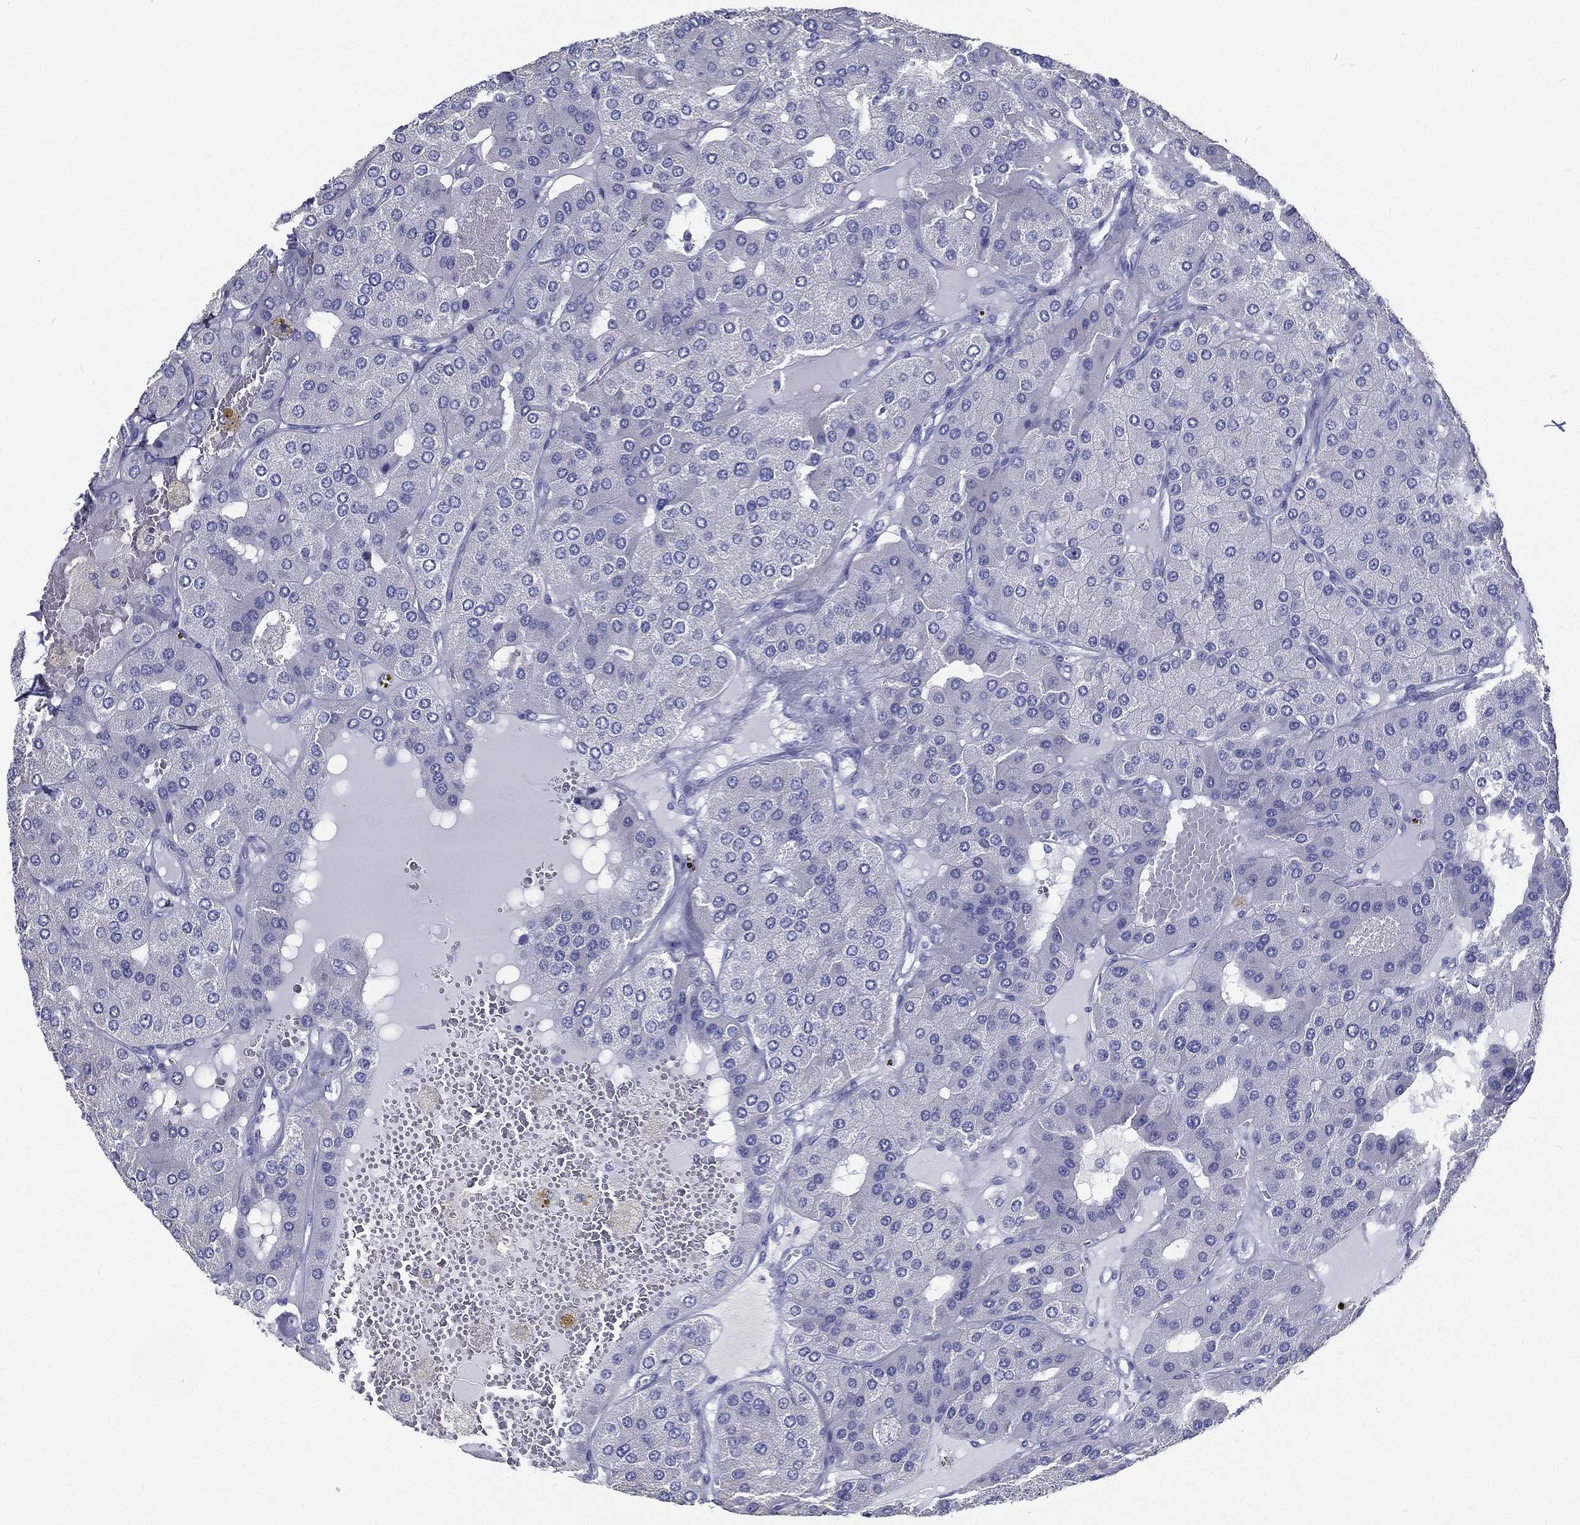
{"staining": {"intensity": "negative", "quantity": "none", "location": "none"}, "tissue": "parathyroid gland", "cell_type": "Glandular cells", "image_type": "normal", "snomed": [{"axis": "morphology", "description": "Normal tissue, NOS"}, {"axis": "morphology", "description": "Adenoma, NOS"}, {"axis": "topography", "description": "Parathyroid gland"}], "caption": "DAB (3,3'-diaminobenzidine) immunohistochemical staining of benign human parathyroid gland shows no significant expression in glandular cells.", "gene": "RSPH4A", "patient": {"sex": "female", "age": 86}}